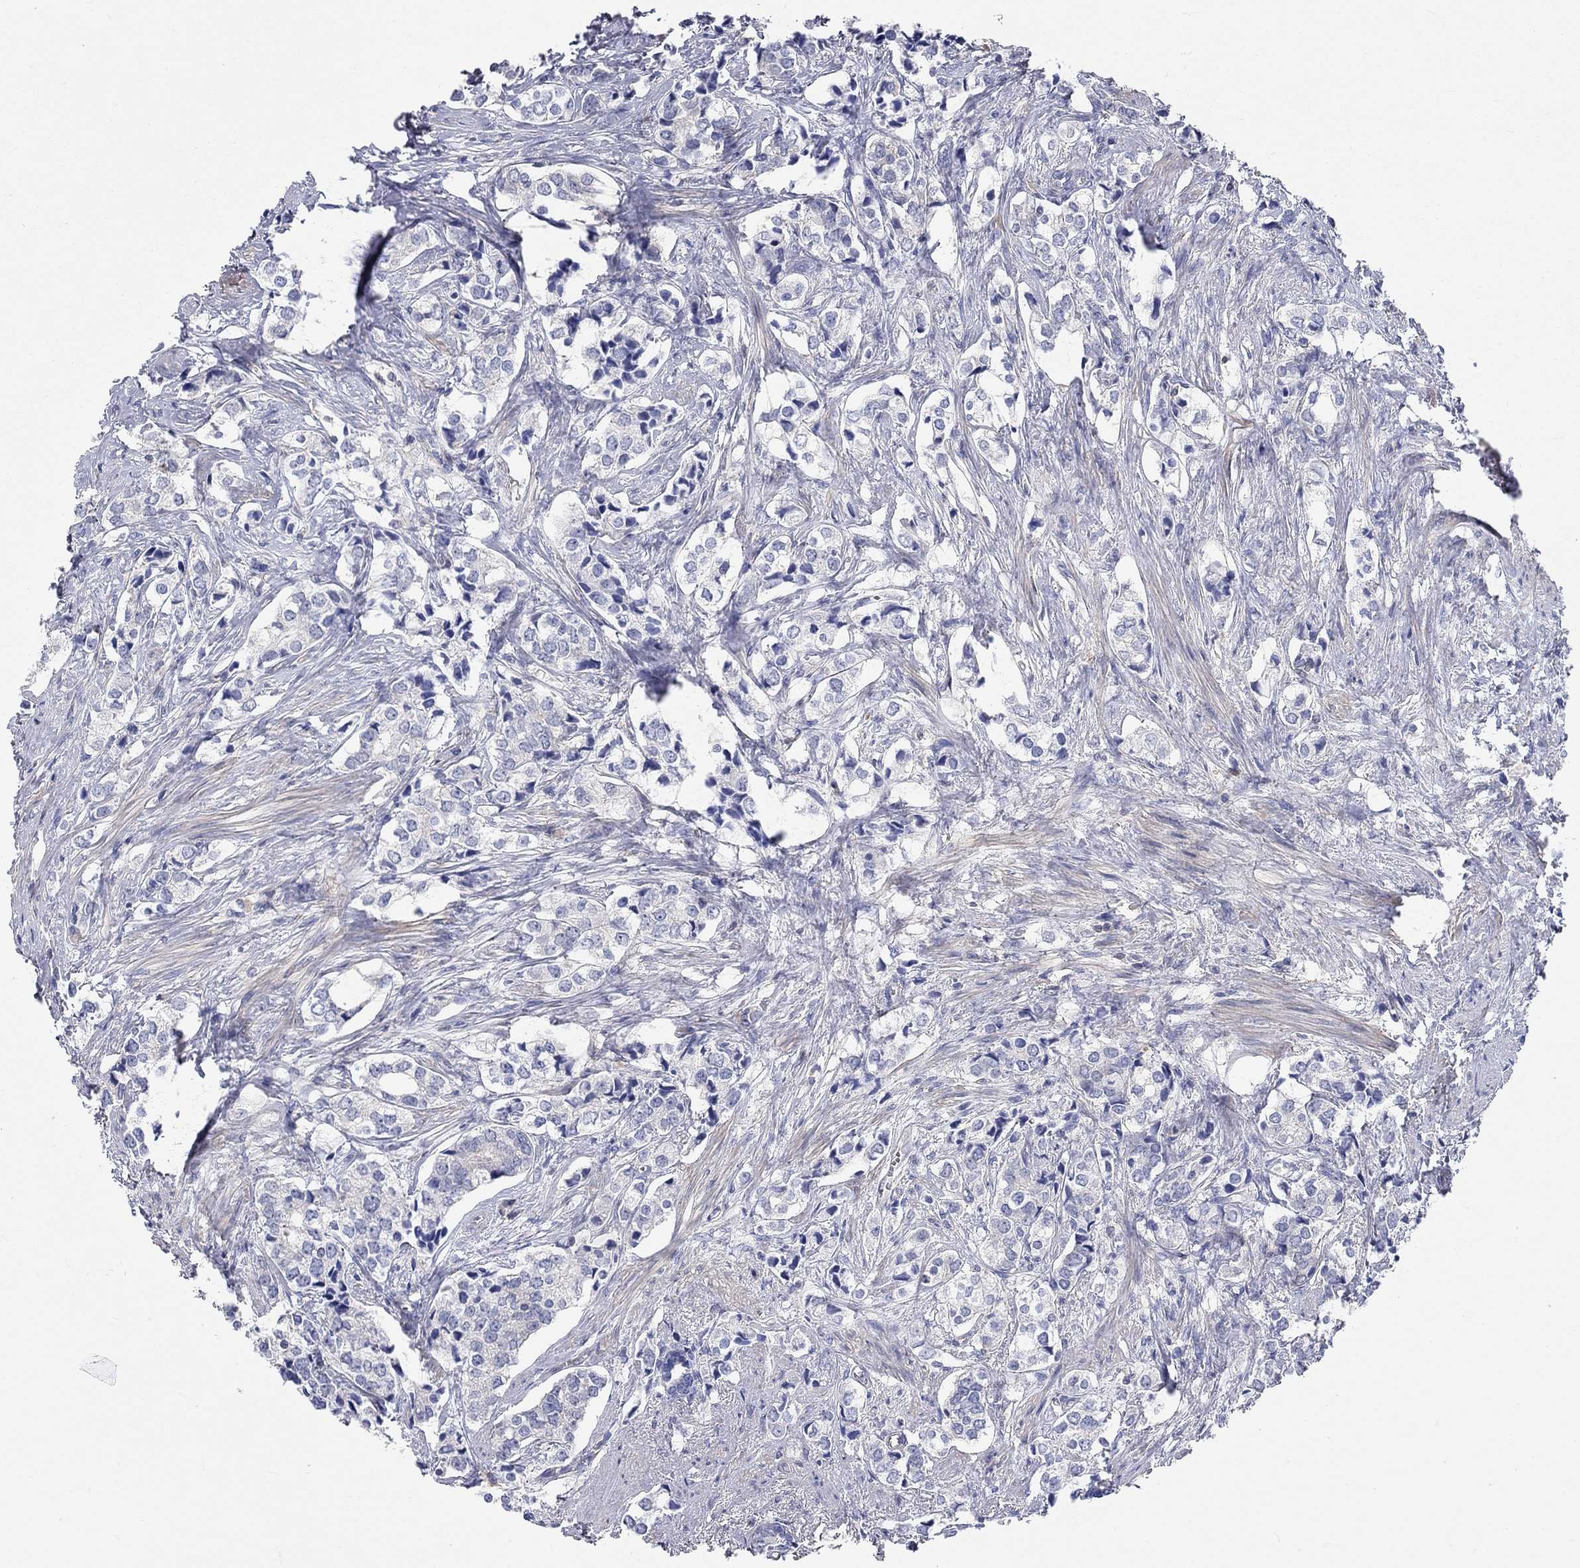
{"staining": {"intensity": "negative", "quantity": "none", "location": "none"}, "tissue": "prostate cancer", "cell_type": "Tumor cells", "image_type": "cancer", "snomed": [{"axis": "morphology", "description": "Adenocarcinoma, NOS"}, {"axis": "topography", "description": "Prostate and seminal vesicle, NOS"}], "caption": "Photomicrograph shows no protein positivity in tumor cells of prostate cancer (adenocarcinoma) tissue.", "gene": "PCDHGA10", "patient": {"sex": "male", "age": 63}}